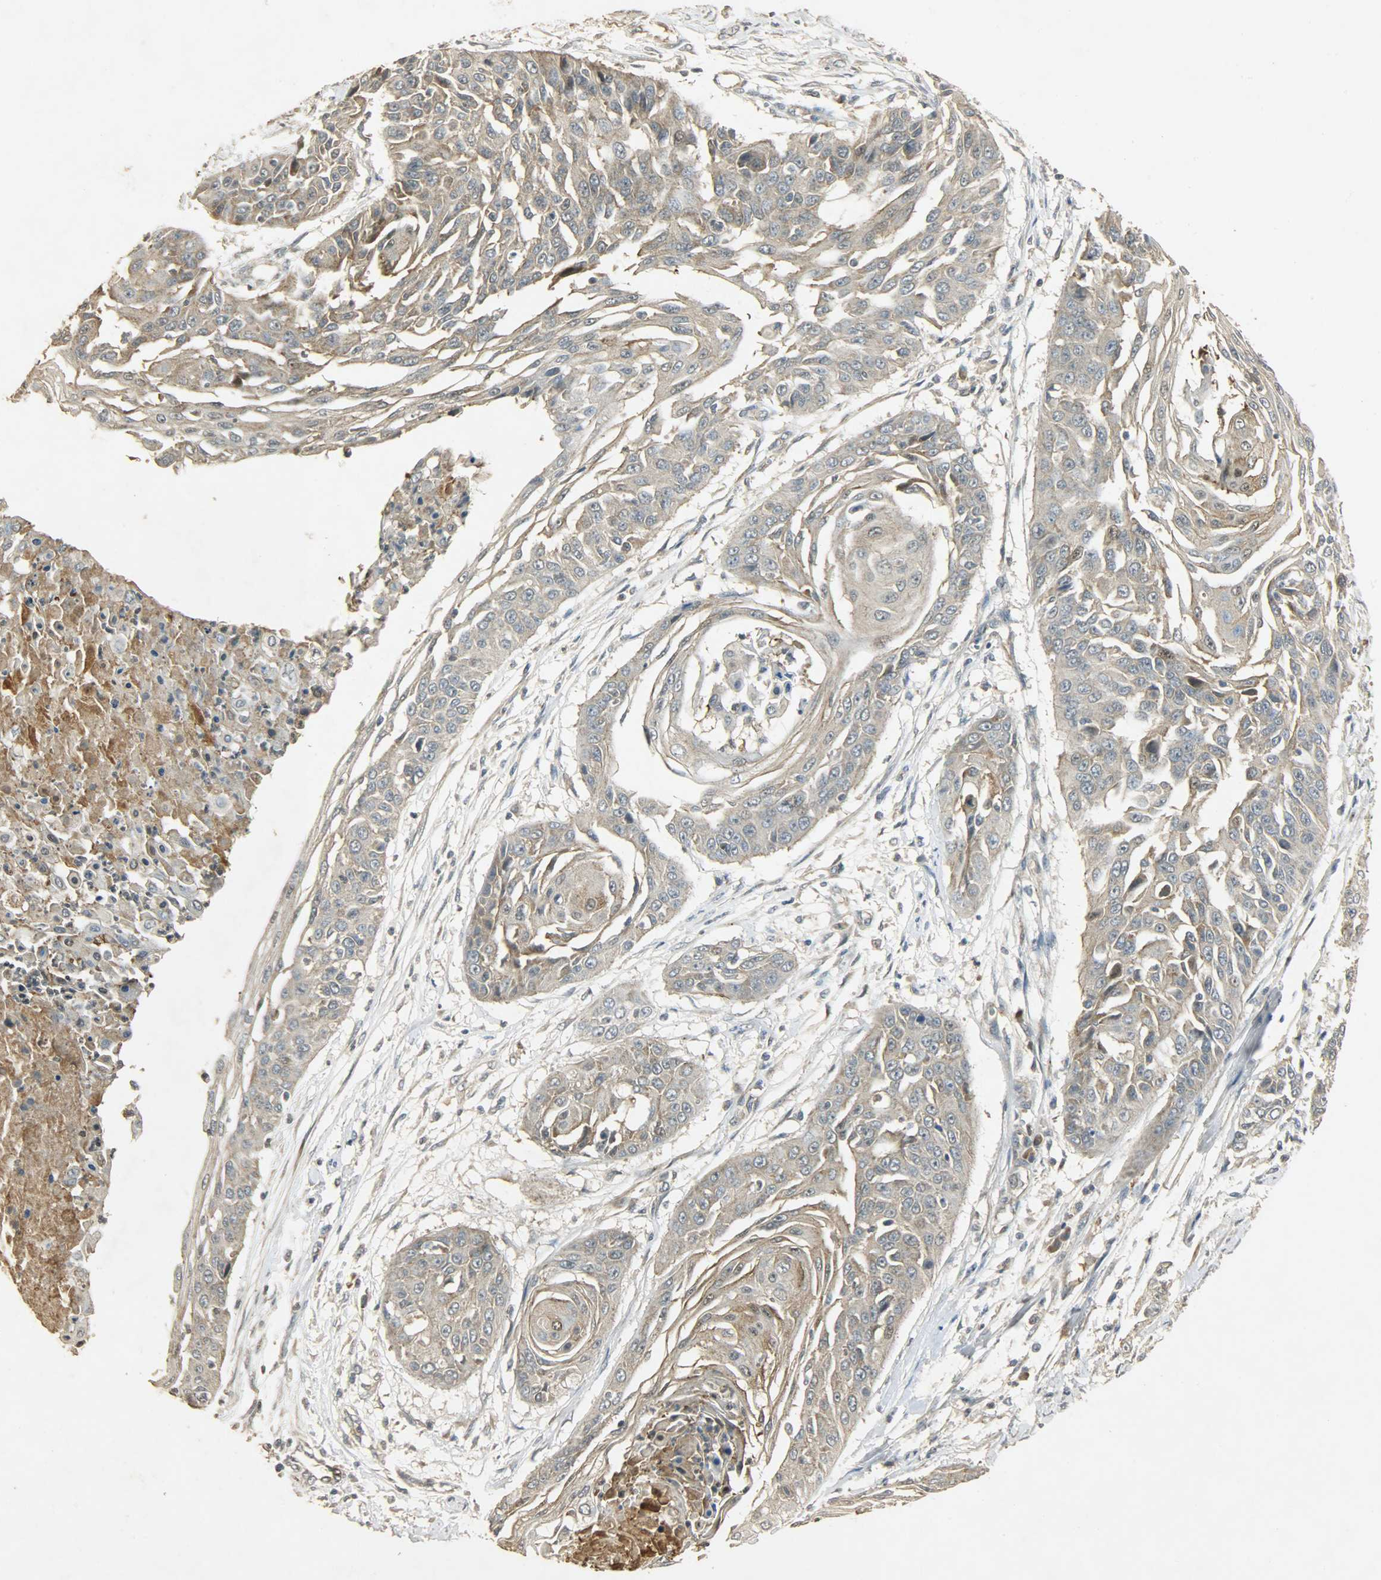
{"staining": {"intensity": "weak", "quantity": ">75%", "location": "cytoplasmic/membranous"}, "tissue": "cervical cancer", "cell_type": "Tumor cells", "image_type": "cancer", "snomed": [{"axis": "morphology", "description": "Squamous cell carcinoma, NOS"}, {"axis": "topography", "description": "Cervix"}], "caption": "Cervical cancer stained with a protein marker shows weak staining in tumor cells.", "gene": "ATP2B1", "patient": {"sex": "female", "age": 64}}